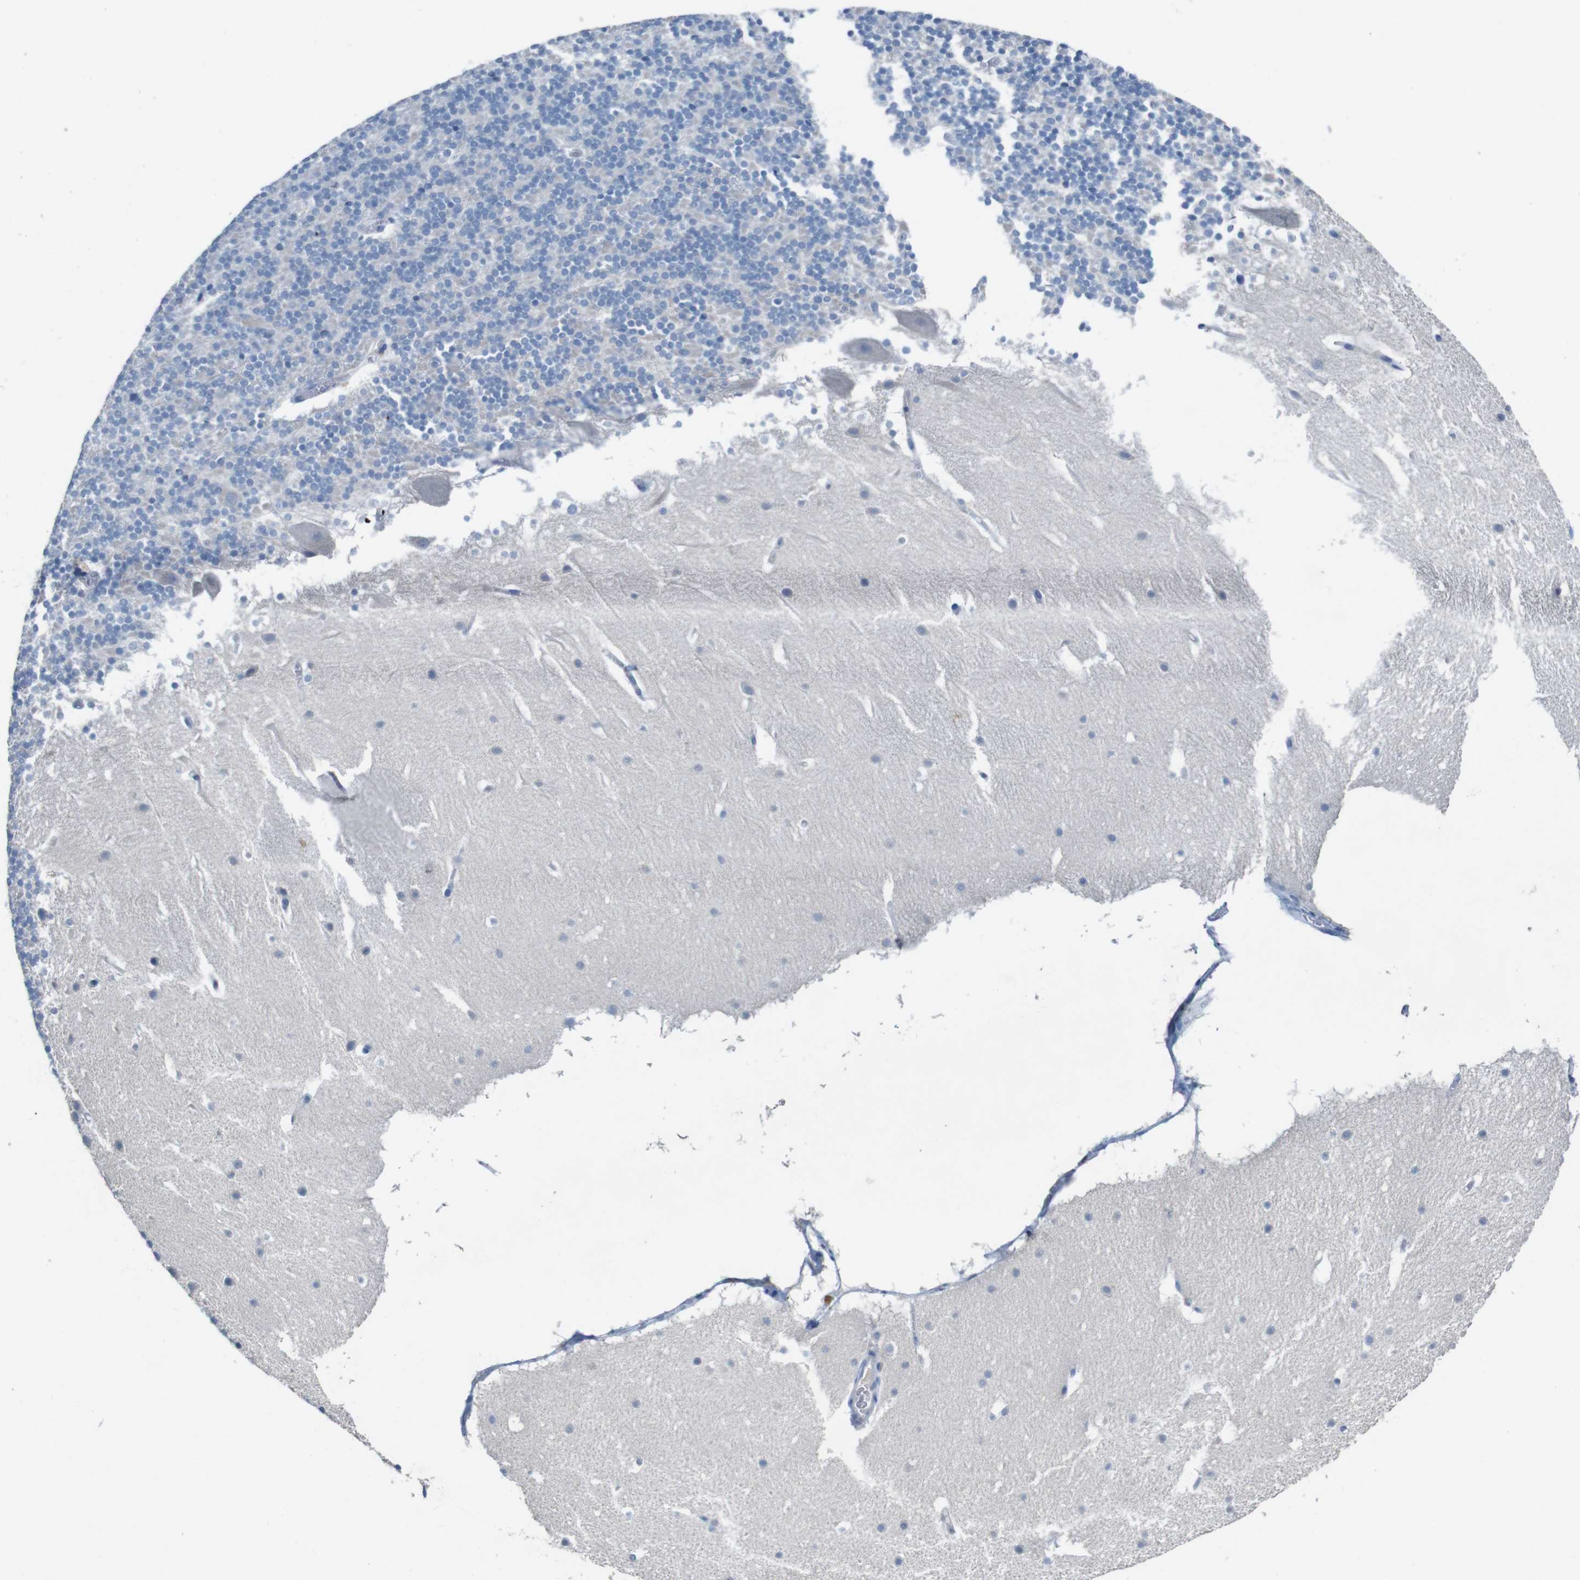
{"staining": {"intensity": "negative", "quantity": "none", "location": "none"}, "tissue": "cerebellum", "cell_type": "Cells in granular layer", "image_type": "normal", "snomed": [{"axis": "morphology", "description": "Normal tissue, NOS"}, {"axis": "topography", "description": "Cerebellum"}], "caption": "Cells in granular layer show no significant staining in normal cerebellum. The staining was performed using DAB to visualize the protein expression in brown, while the nuclei were stained in blue with hematoxylin (Magnification: 20x).", "gene": "SLC2A8", "patient": {"sex": "male", "age": 45}}